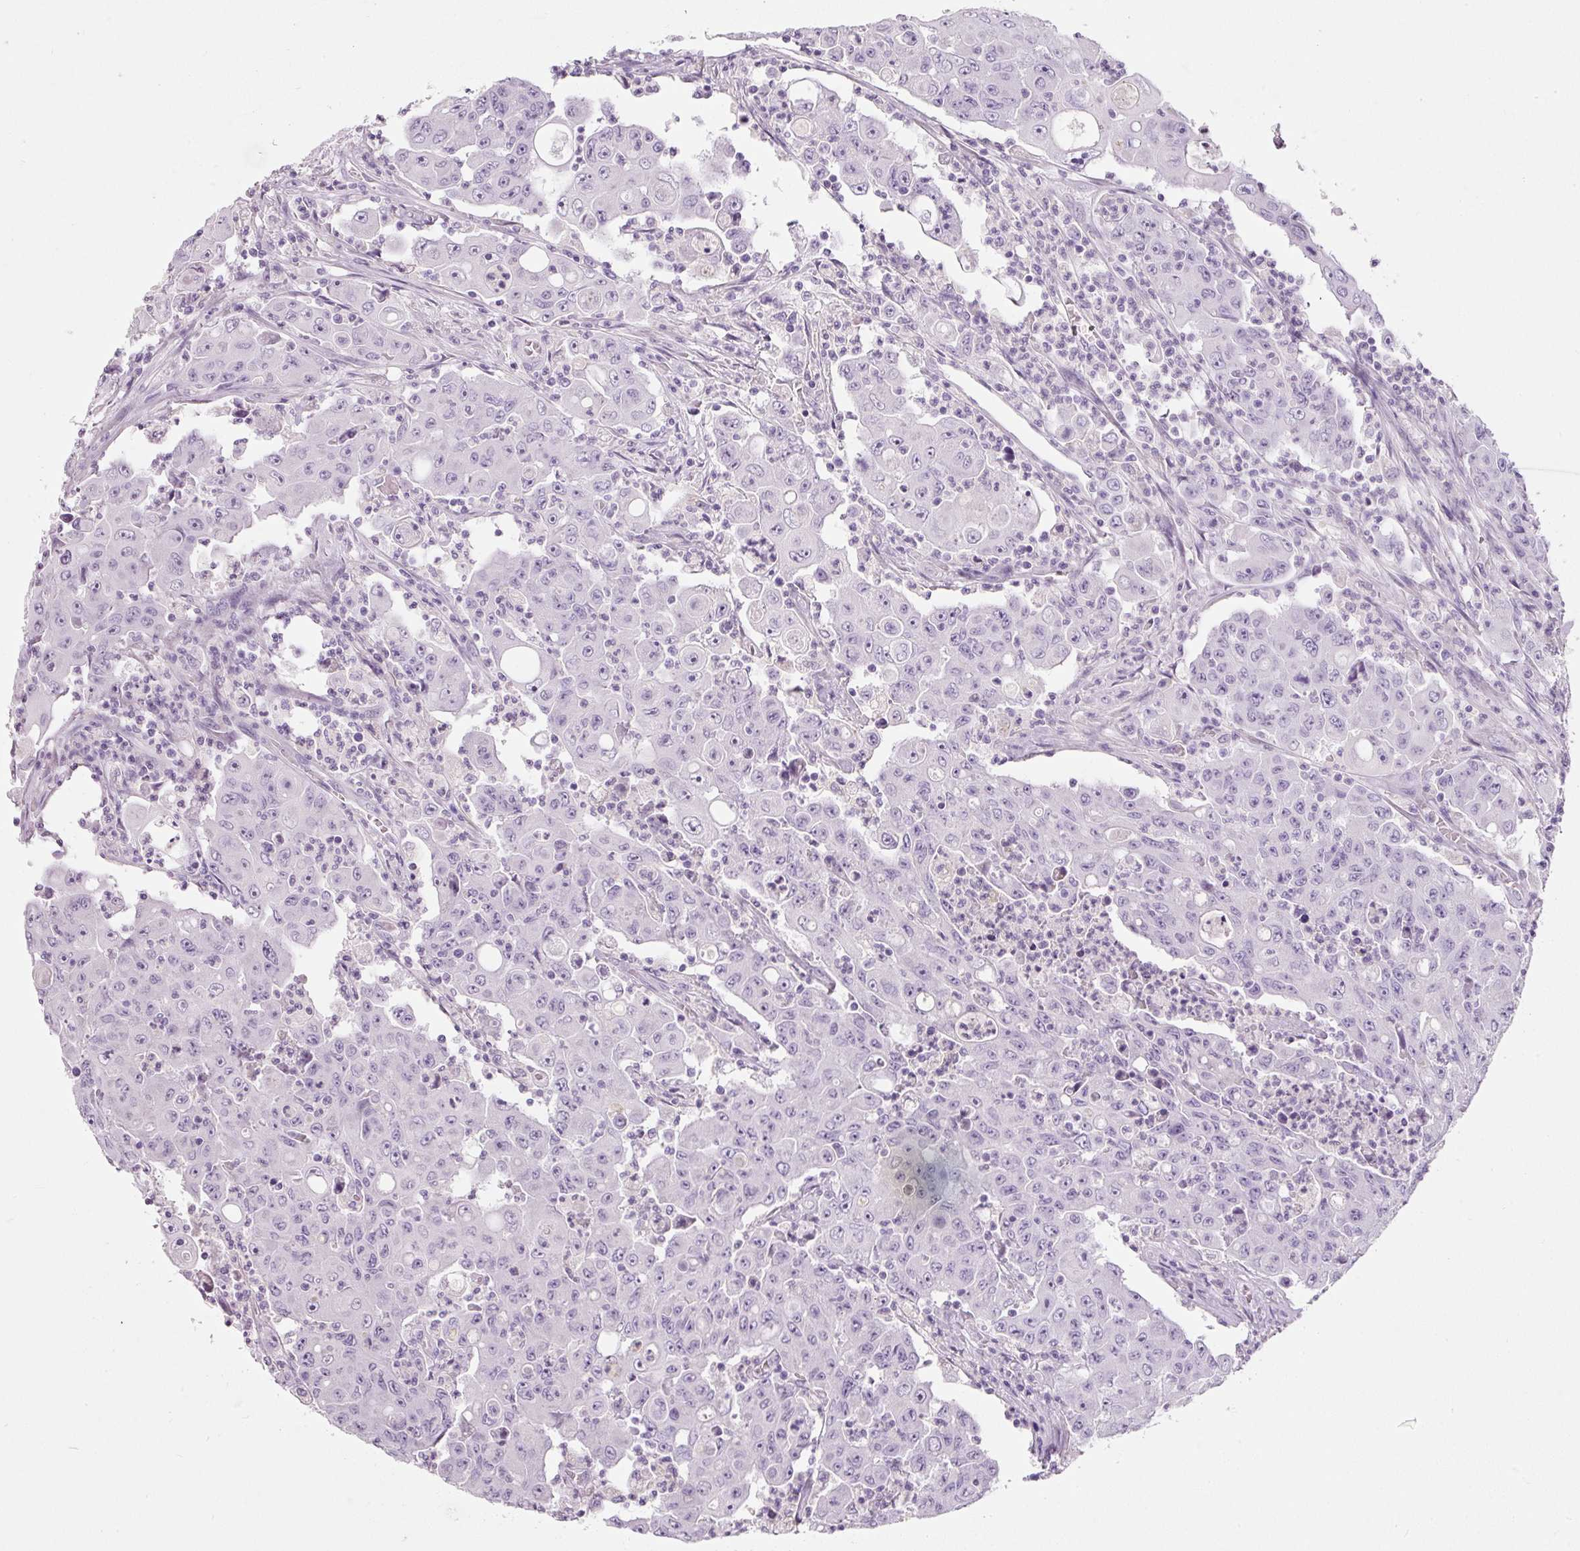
{"staining": {"intensity": "negative", "quantity": "none", "location": "none"}, "tissue": "colorectal cancer", "cell_type": "Tumor cells", "image_type": "cancer", "snomed": [{"axis": "morphology", "description": "Adenocarcinoma, NOS"}, {"axis": "topography", "description": "Colon"}], "caption": "Immunohistochemistry (IHC) of human adenocarcinoma (colorectal) exhibits no positivity in tumor cells.", "gene": "DNM1", "patient": {"sex": "male", "age": 51}}